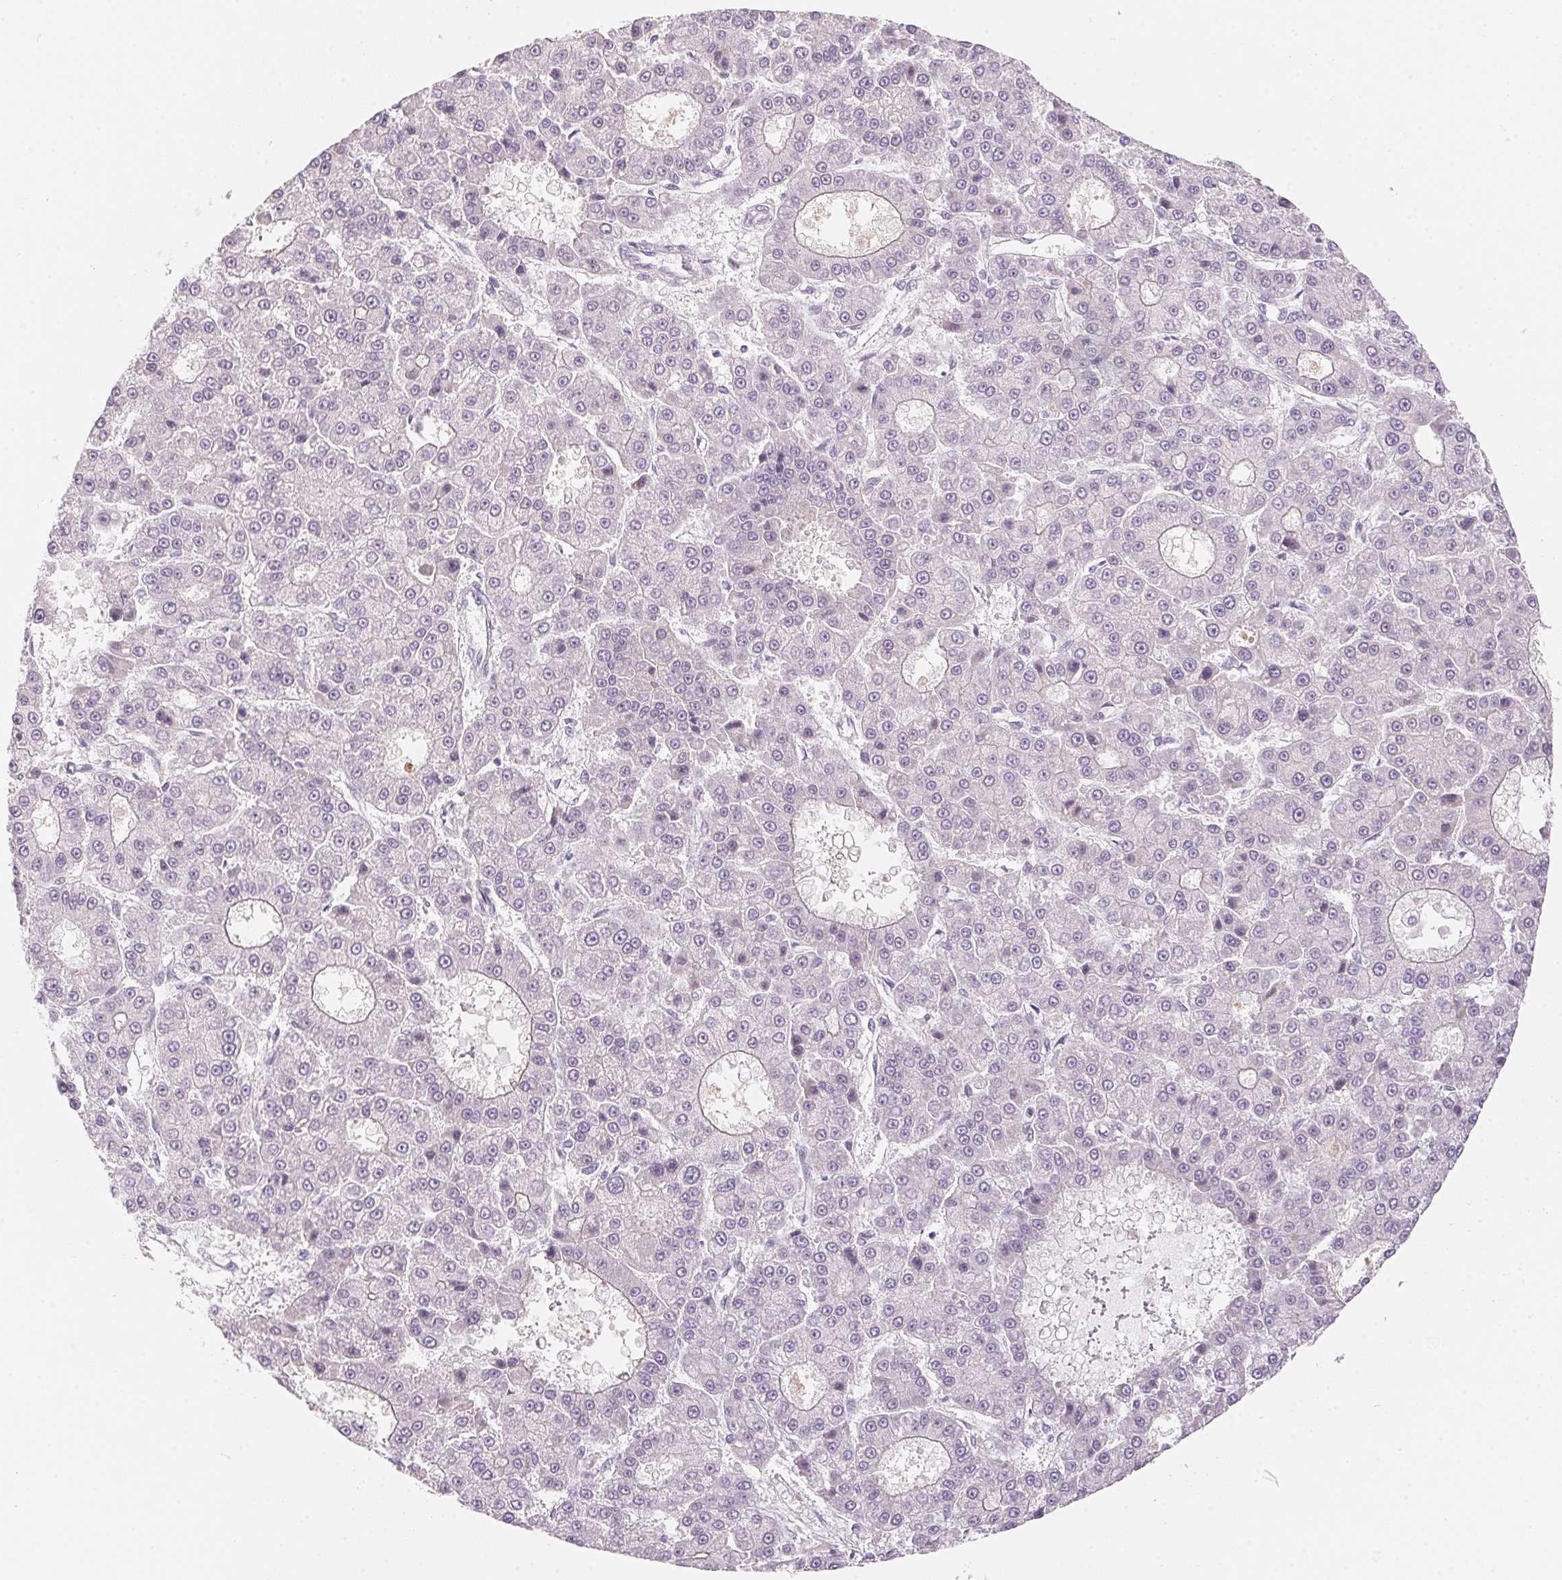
{"staining": {"intensity": "negative", "quantity": "none", "location": "none"}, "tissue": "liver cancer", "cell_type": "Tumor cells", "image_type": "cancer", "snomed": [{"axis": "morphology", "description": "Carcinoma, Hepatocellular, NOS"}, {"axis": "topography", "description": "Liver"}], "caption": "High power microscopy histopathology image of an IHC histopathology image of liver cancer, revealing no significant expression in tumor cells. Brightfield microscopy of immunohistochemistry (IHC) stained with DAB (brown) and hematoxylin (blue), captured at high magnification.", "gene": "GDAP1L1", "patient": {"sex": "male", "age": 70}}